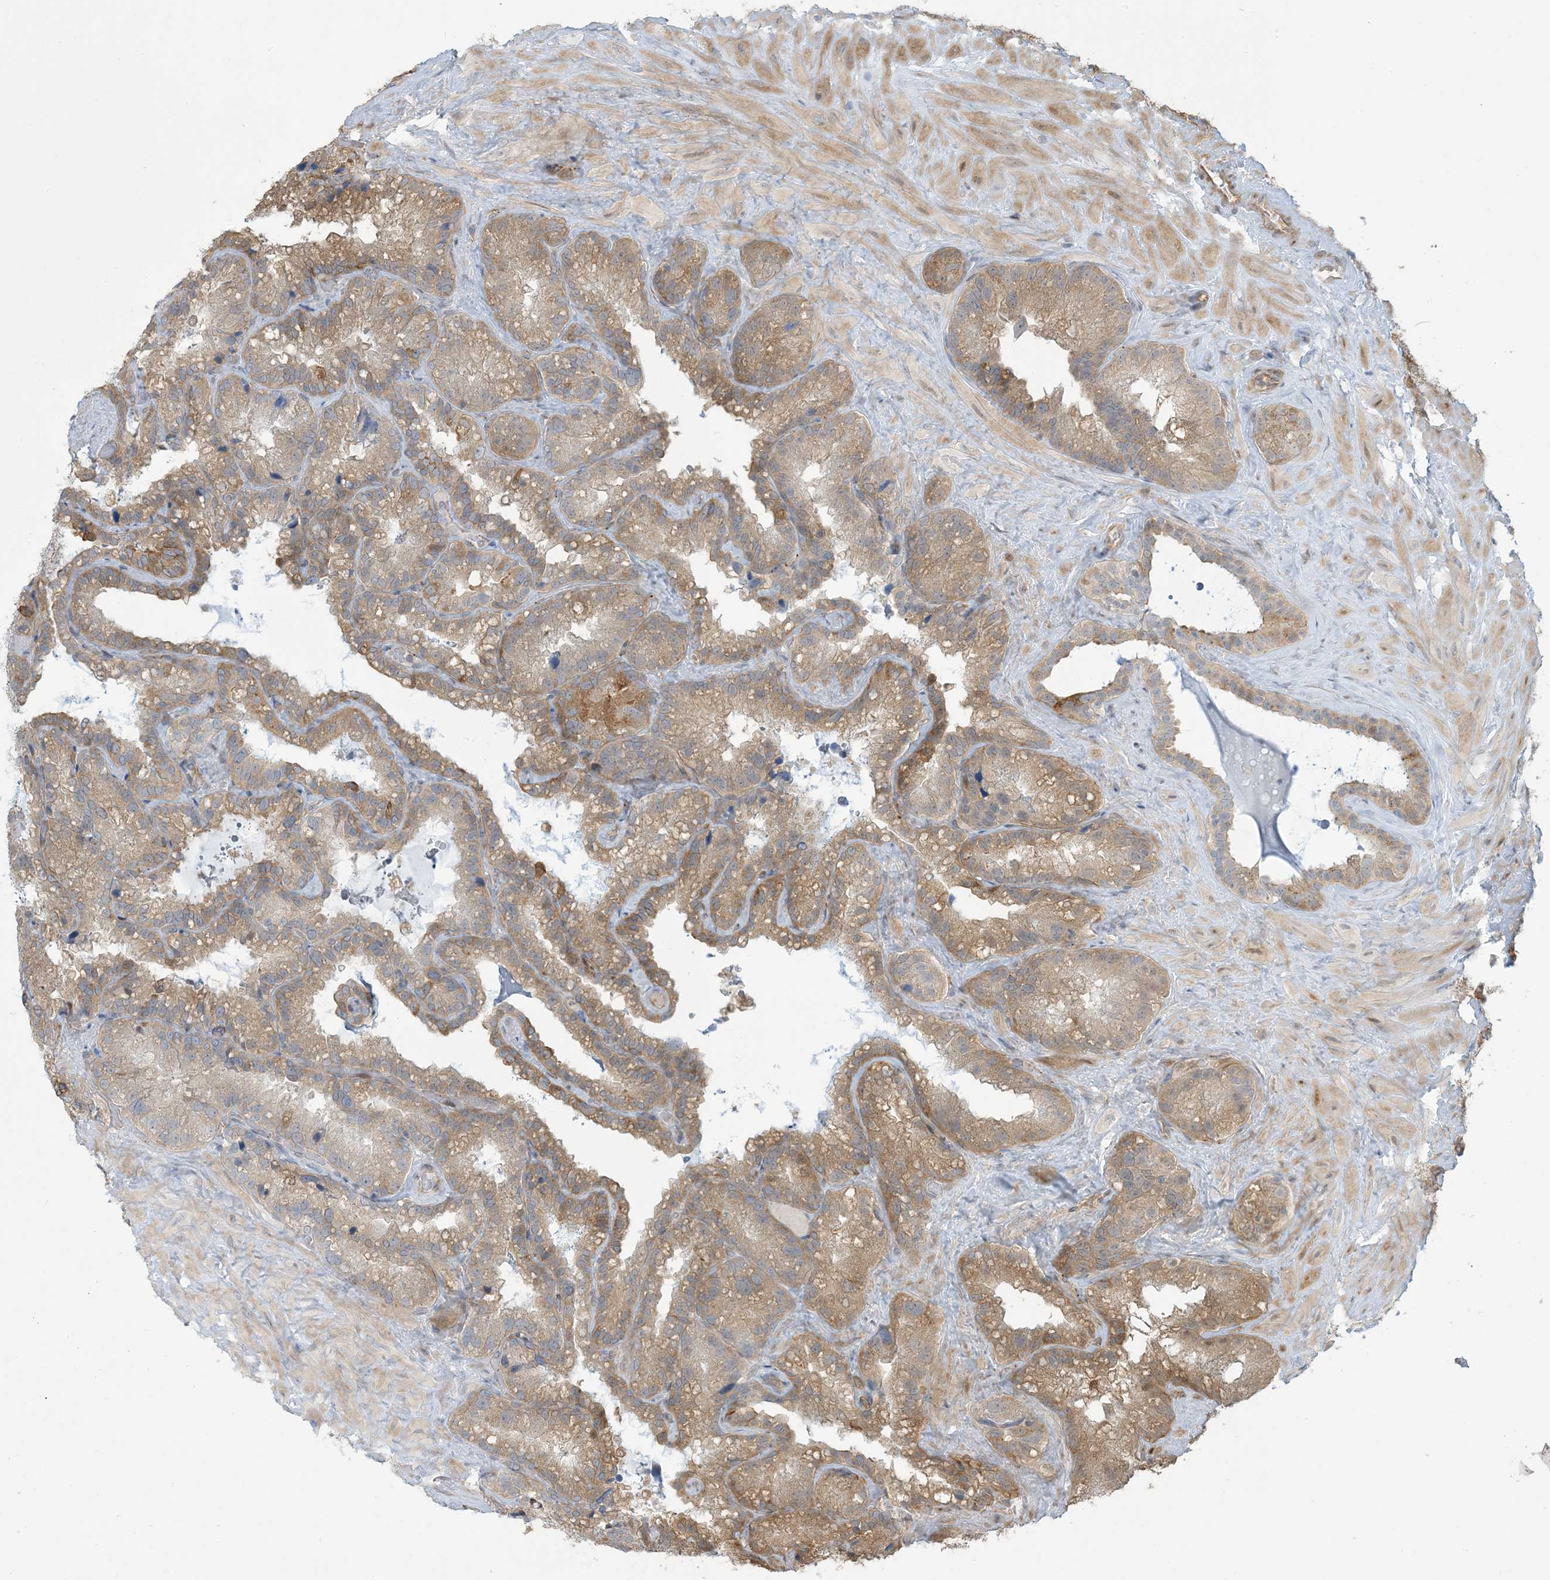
{"staining": {"intensity": "moderate", "quantity": ">75%", "location": "cytoplasmic/membranous"}, "tissue": "seminal vesicle", "cell_type": "Glandular cells", "image_type": "normal", "snomed": [{"axis": "morphology", "description": "Normal tissue, NOS"}, {"axis": "topography", "description": "Prostate"}, {"axis": "topography", "description": "Seminal veicle"}], "caption": "Normal seminal vesicle shows moderate cytoplasmic/membranous positivity in approximately >75% of glandular cells, visualized by immunohistochemistry. The staining is performed using DAB brown chromogen to label protein expression. The nuclei are counter-stained blue using hematoxylin.", "gene": "KLHL18", "patient": {"sex": "male", "age": 68}}